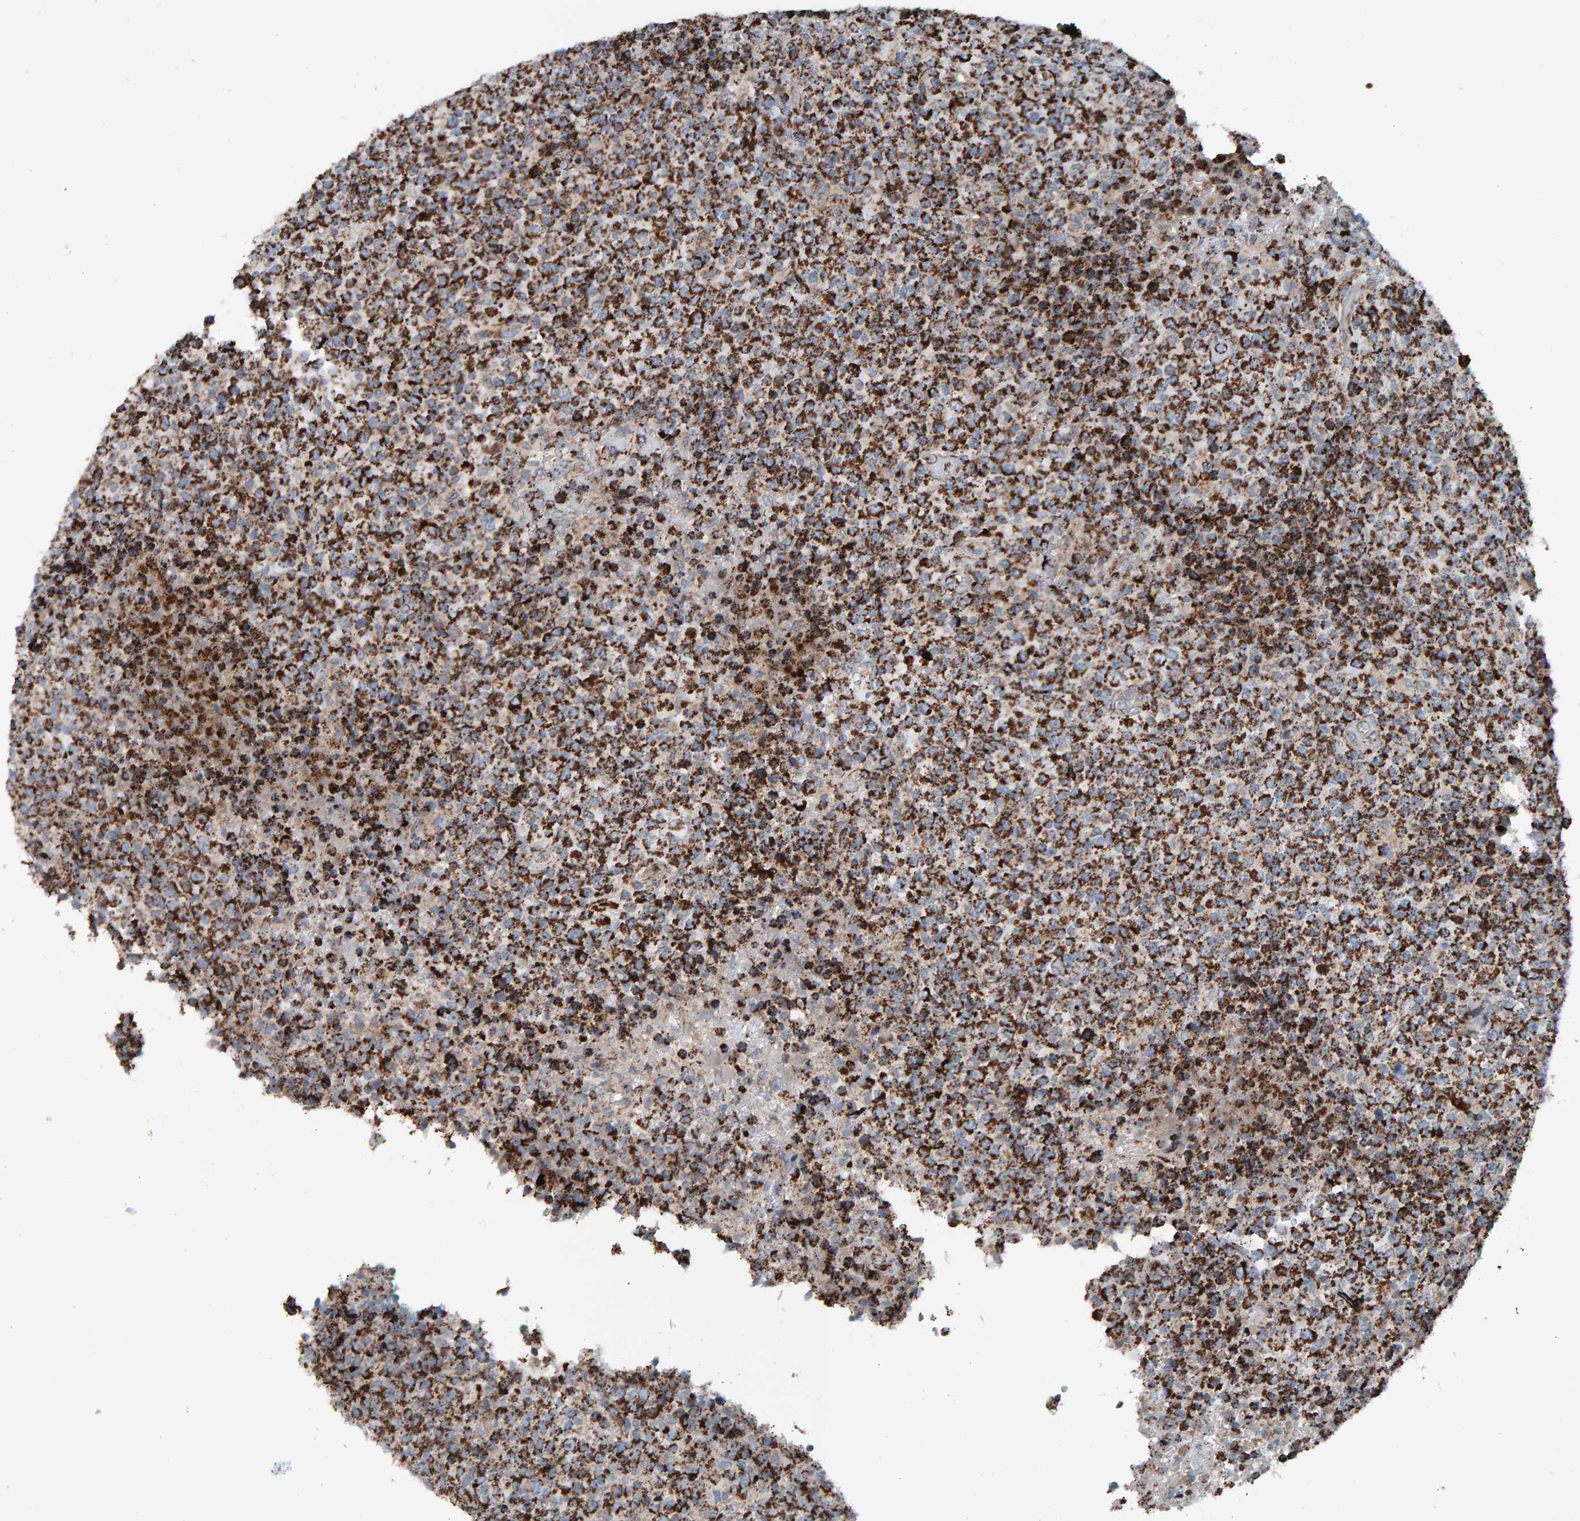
{"staining": {"intensity": "strong", "quantity": ">75%", "location": "cytoplasmic/membranous"}, "tissue": "lymphoma", "cell_type": "Tumor cells", "image_type": "cancer", "snomed": [{"axis": "morphology", "description": "Malignant lymphoma, non-Hodgkin's type, High grade"}, {"axis": "topography", "description": "Lymph node"}], "caption": "The immunohistochemical stain labels strong cytoplasmic/membranous staining in tumor cells of malignant lymphoma, non-Hodgkin's type (high-grade) tissue. (brown staining indicates protein expression, while blue staining denotes nuclei).", "gene": "ZNF48", "patient": {"sex": "male", "age": 13}}